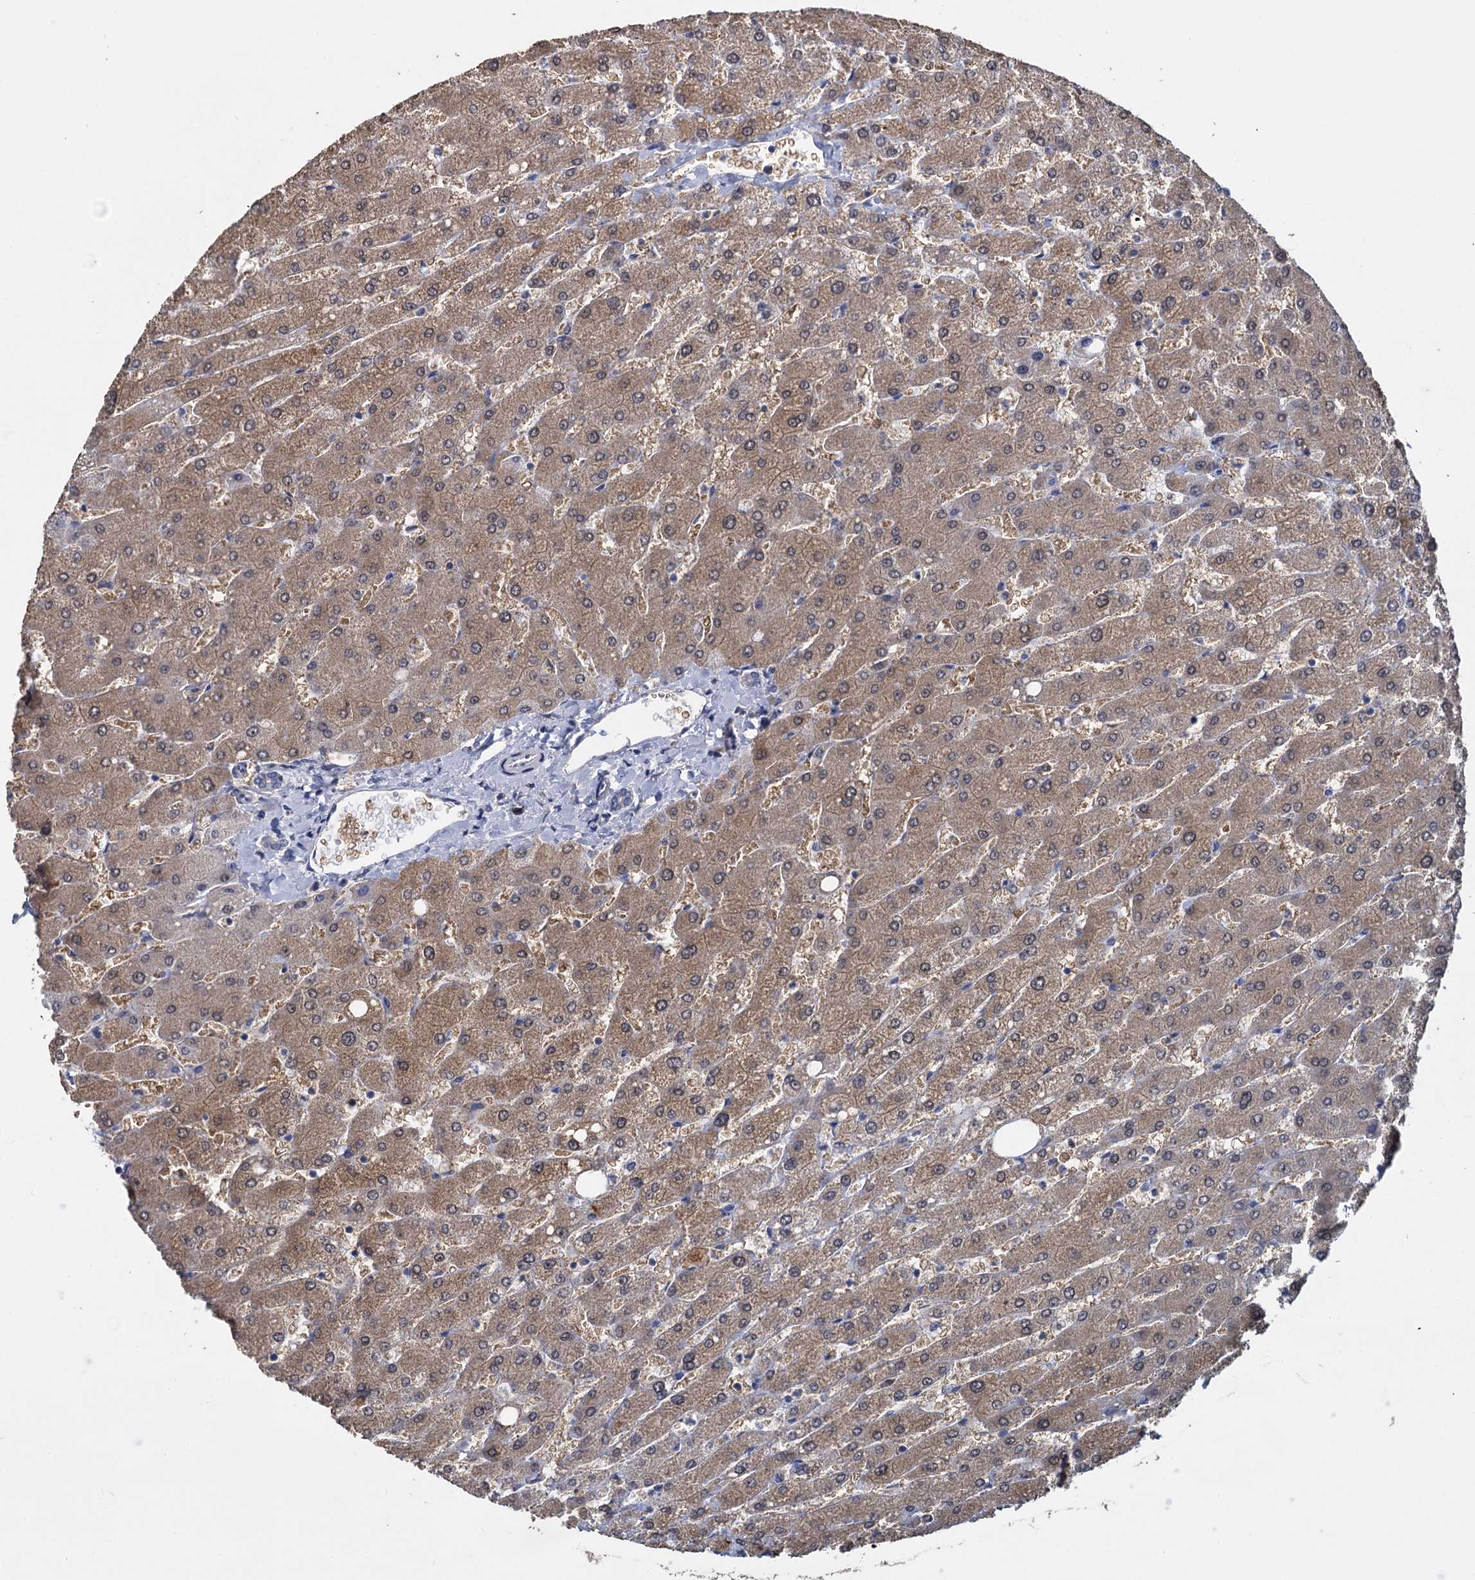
{"staining": {"intensity": "negative", "quantity": "none", "location": "none"}, "tissue": "liver", "cell_type": "Cholangiocytes", "image_type": "normal", "snomed": [{"axis": "morphology", "description": "Normal tissue, NOS"}, {"axis": "topography", "description": "Liver"}], "caption": "The histopathology image reveals no staining of cholangiocytes in normal liver.", "gene": "GSTM2", "patient": {"sex": "male", "age": 55}}